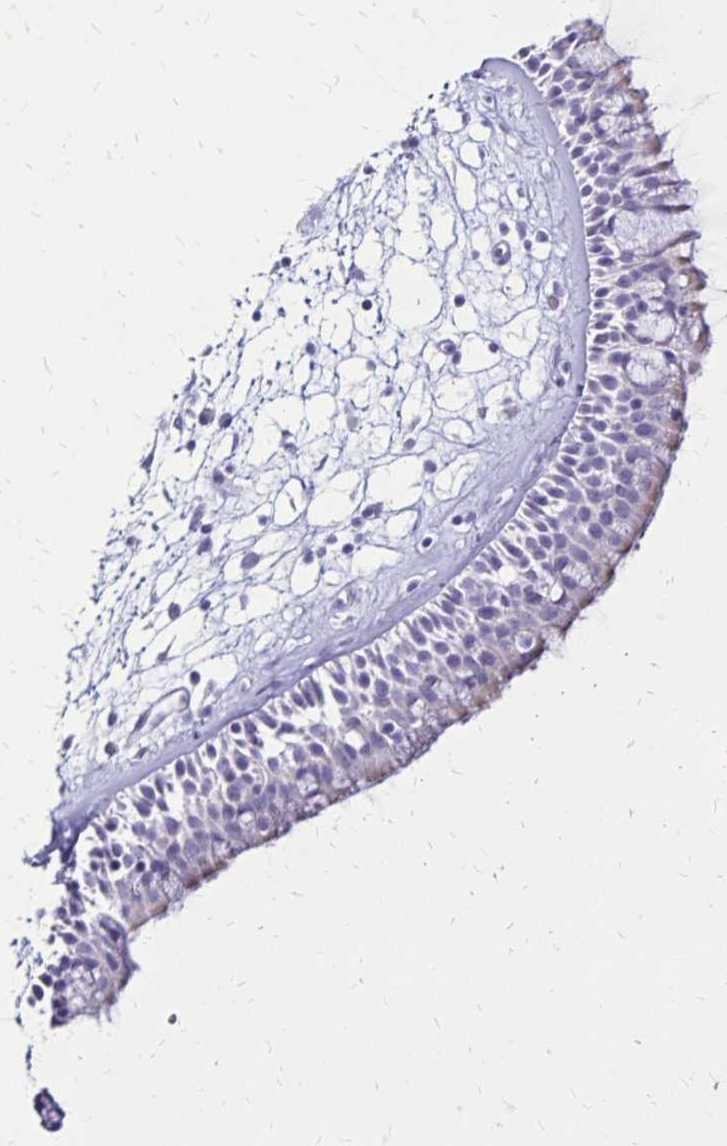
{"staining": {"intensity": "negative", "quantity": "none", "location": "none"}, "tissue": "nasopharynx", "cell_type": "Respiratory epithelial cells", "image_type": "normal", "snomed": [{"axis": "morphology", "description": "Normal tissue, NOS"}, {"axis": "topography", "description": "Nasopharynx"}], "caption": "Human nasopharynx stained for a protein using IHC exhibits no positivity in respiratory epithelial cells.", "gene": "LIN28B", "patient": {"sex": "female", "age": 70}}